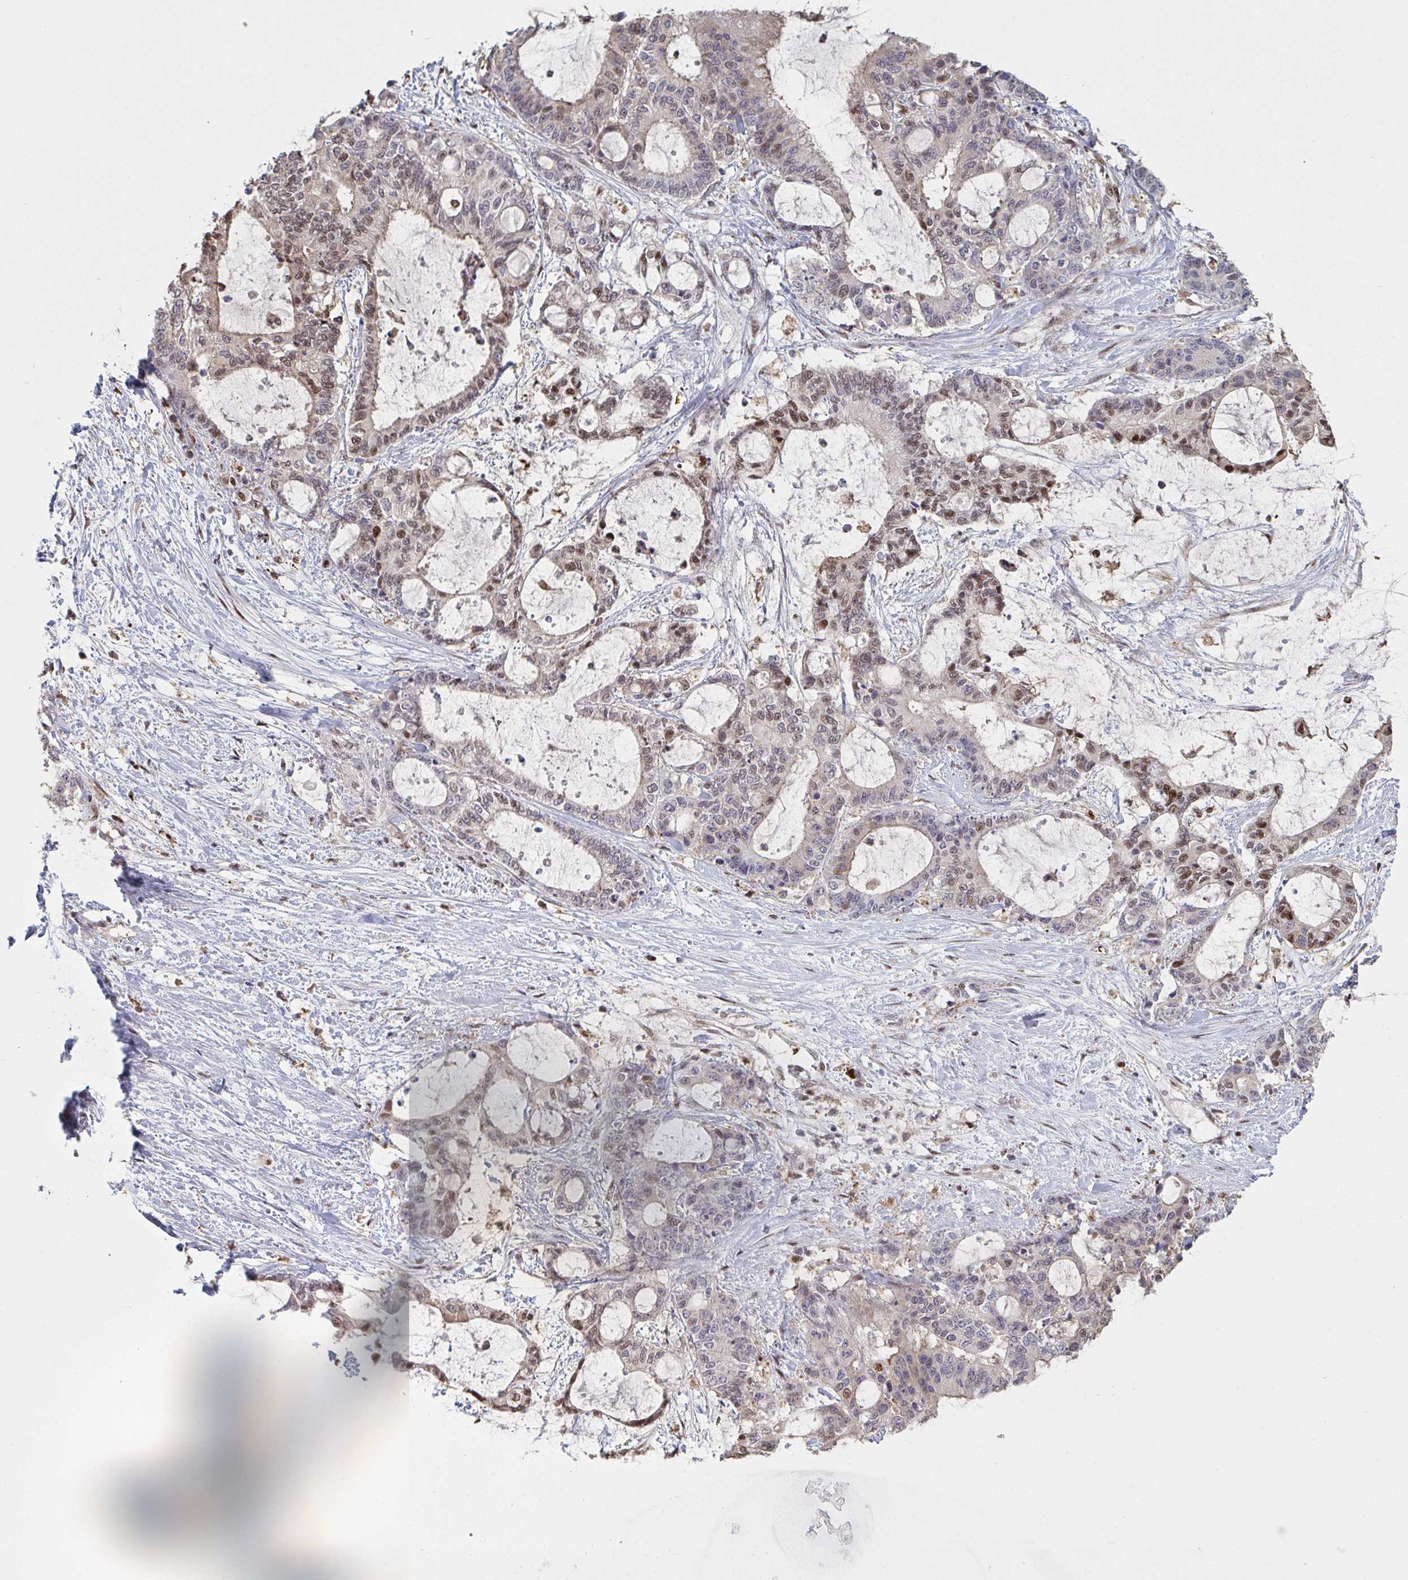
{"staining": {"intensity": "moderate", "quantity": "25%-75%", "location": "cytoplasmic/membranous,nuclear"}, "tissue": "liver cancer", "cell_type": "Tumor cells", "image_type": "cancer", "snomed": [{"axis": "morphology", "description": "Normal tissue, NOS"}, {"axis": "morphology", "description": "Cholangiocarcinoma"}, {"axis": "topography", "description": "Liver"}, {"axis": "topography", "description": "Peripheral nerve tissue"}], "caption": "Immunohistochemistry (IHC) (DAB) staining of liver cancer shows moderate cytoplasmic/membranous and nuclear protein staining in approximately 25%-75% of tumor cells. The staining was performed using DAB to visualize the protein expression in brown, while the nuclei were stained in blue with hematoxylin (Magnification: 20x).", "gene": "ACD", "patient": {"sex": "female", "age": 73}}